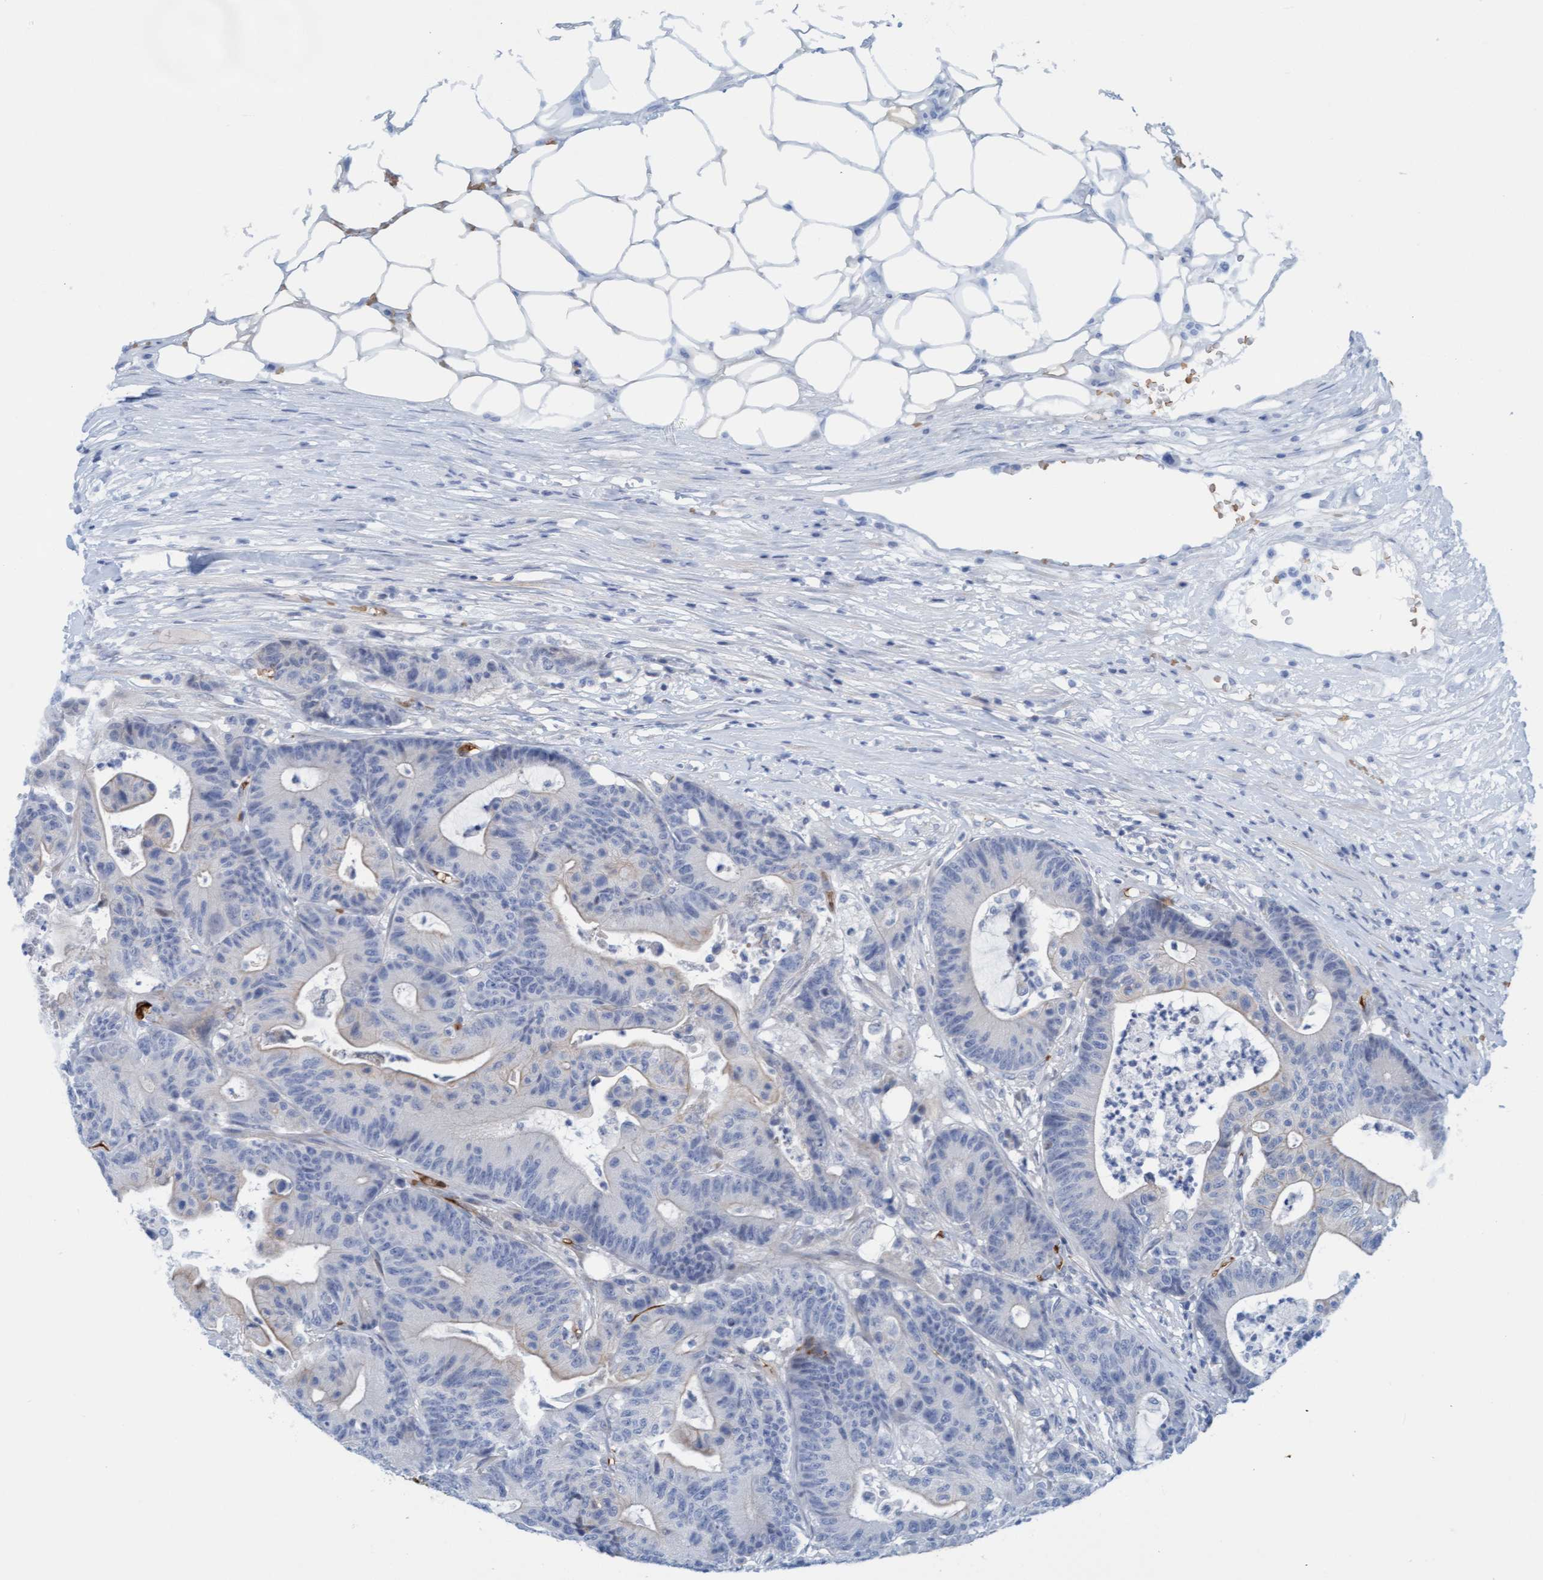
{"staining": {"intensity": "negative", "quantity": "none", "location": "none"}, "tissue": "colorectal cancer", "cell_type": "Tumor cells", "image_type": "cancer", "snomed": [{"axis": "morphology", "description": "Adenocarcinoma, NOS"}, {"axis": "topography", "description": "Colon"}], "caption": "Protein analysis of colorectal cancer reveals no significant expression in tumor cells. (DAB IHC with hematoxylin counter stain).", "gene": "P2RX5", "patient": {"sex": "female", "age": 84}}